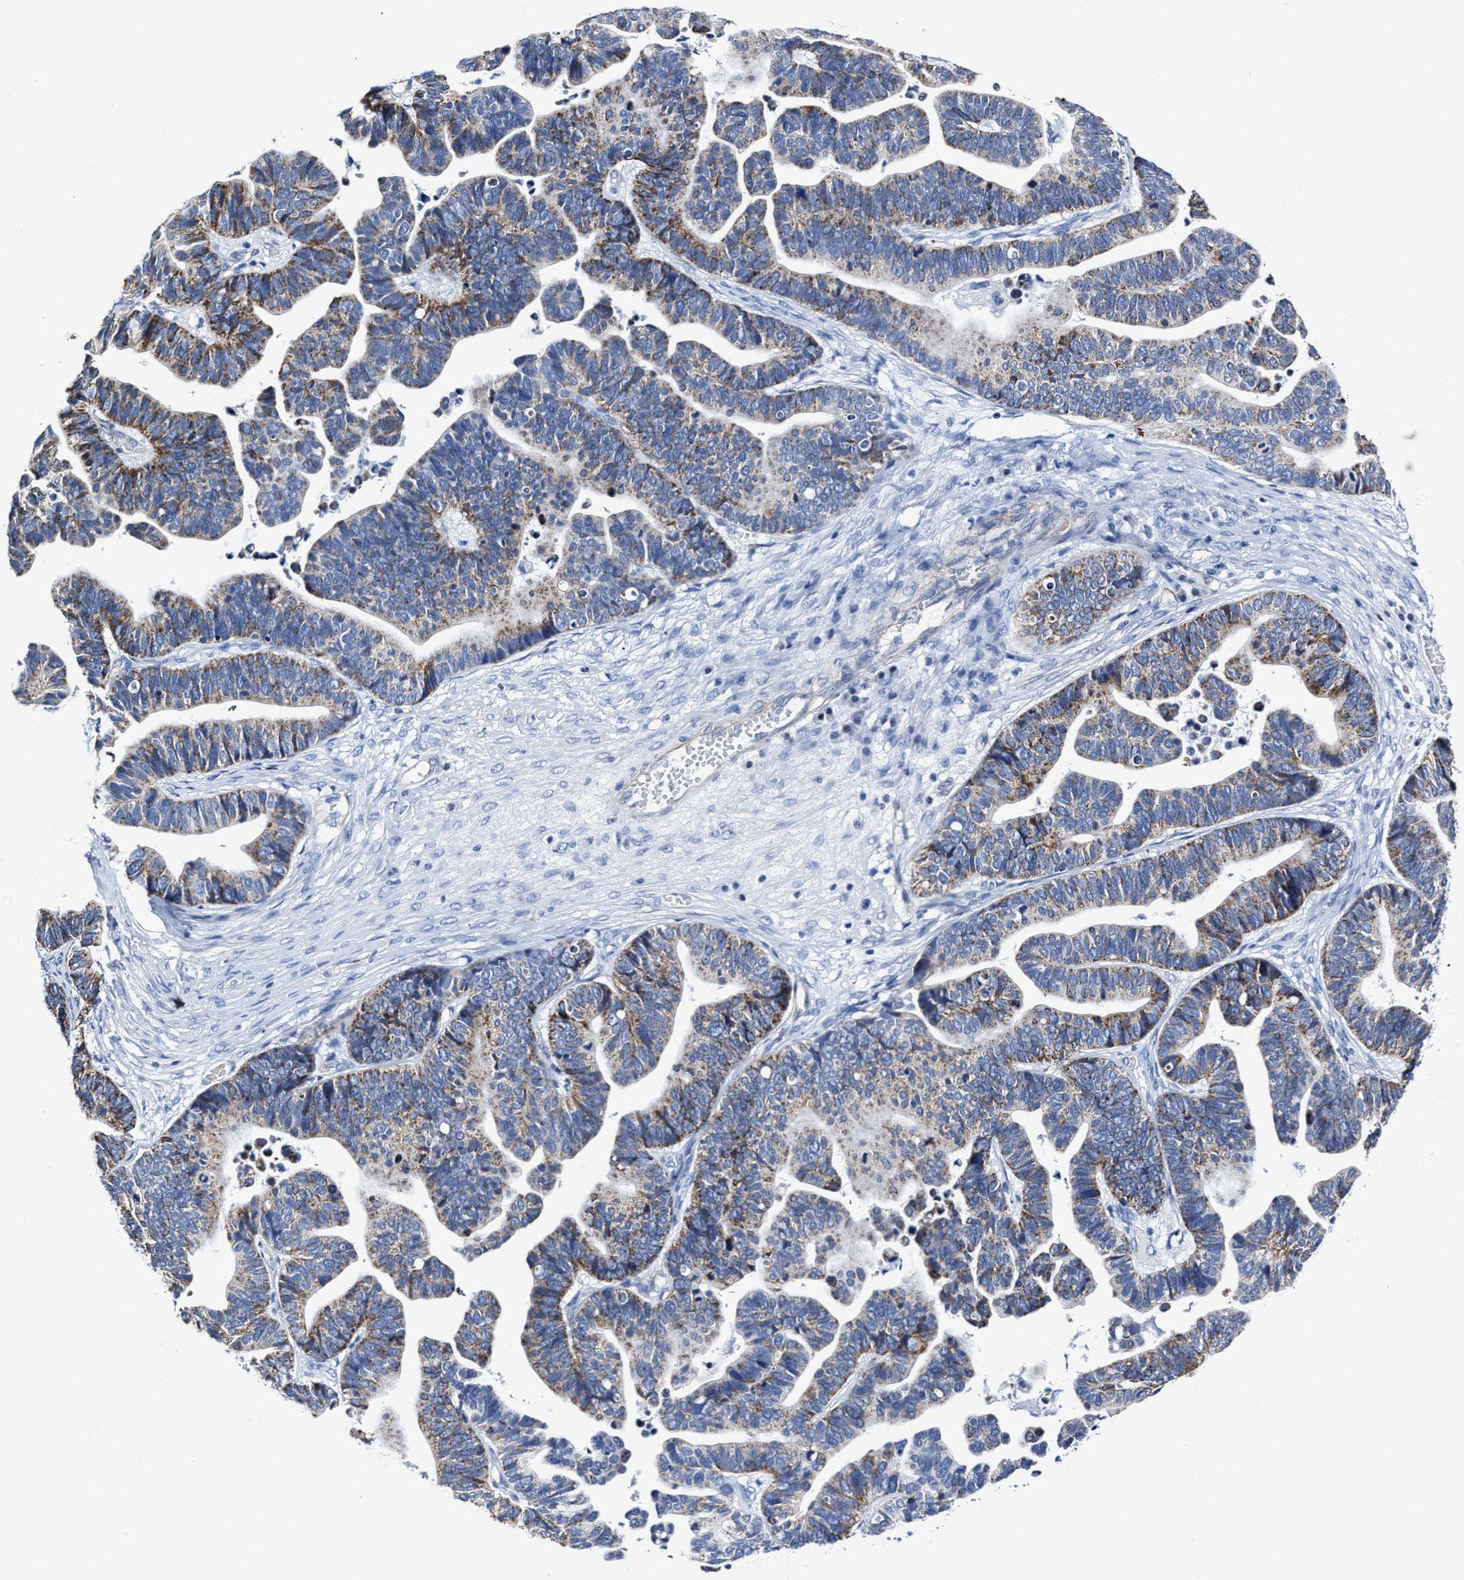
{"staining": {"intensity": "moderate", "quantity": ">75%", "location": "cytoplasmic/membranous"}, "tissue": "ovarian cancer", "cell_type": "Tumor cells", "image_type": "cancer", "snomed": [{"axis": "morphology", "description": "Cystadenocarcinoma, serous, NOS"}, {"axis": "topography", "description": "Ovary"}], "caption": "This photomicrograph demonstrates immunohistochemistry (IHC) staining of human ovarian serous cystadenocarcinoma, with medium moderate cytoplasmic/membranous expression in about >75% of tumor cells.", "gene": "KCNMB3", "patient": {"sex": "female", "age": 56}}